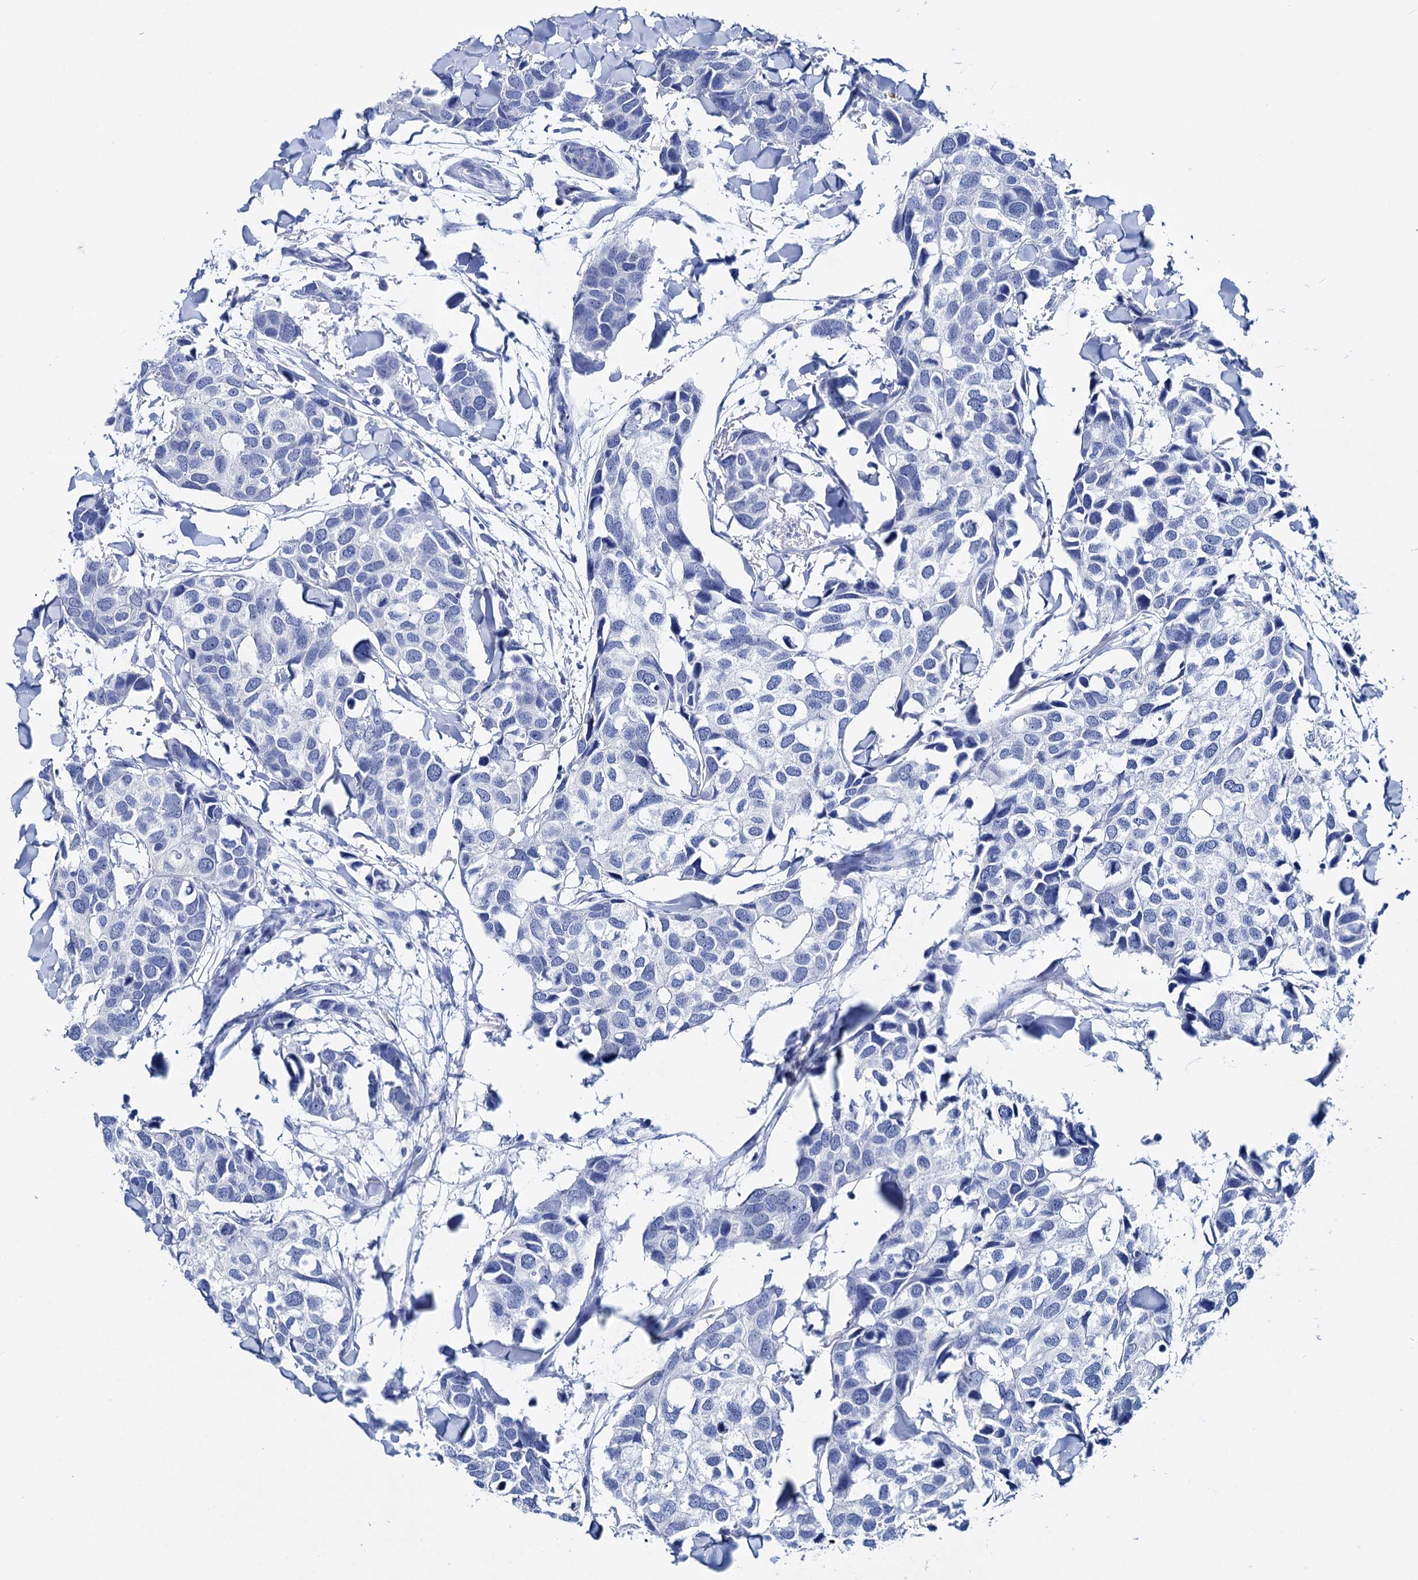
{"staining": {"intensity": "negative", "quantity": "none", "location": "none"}, "tissue": "breast cancer", "cell_type": "Tumor cells", "image_type": "cancer", "snomed": [{"axis": "morphology", "description": "Duct carcinoma"}, {"axis": "topography", "description": "Breast"}], "caption": "The histopathology image demonstrates no staining of tumor cells in breast cancer (infiltrating ductal carcinoma).", "gene": "BRINP1", "patient": {"sex": "female", "age": 83}}